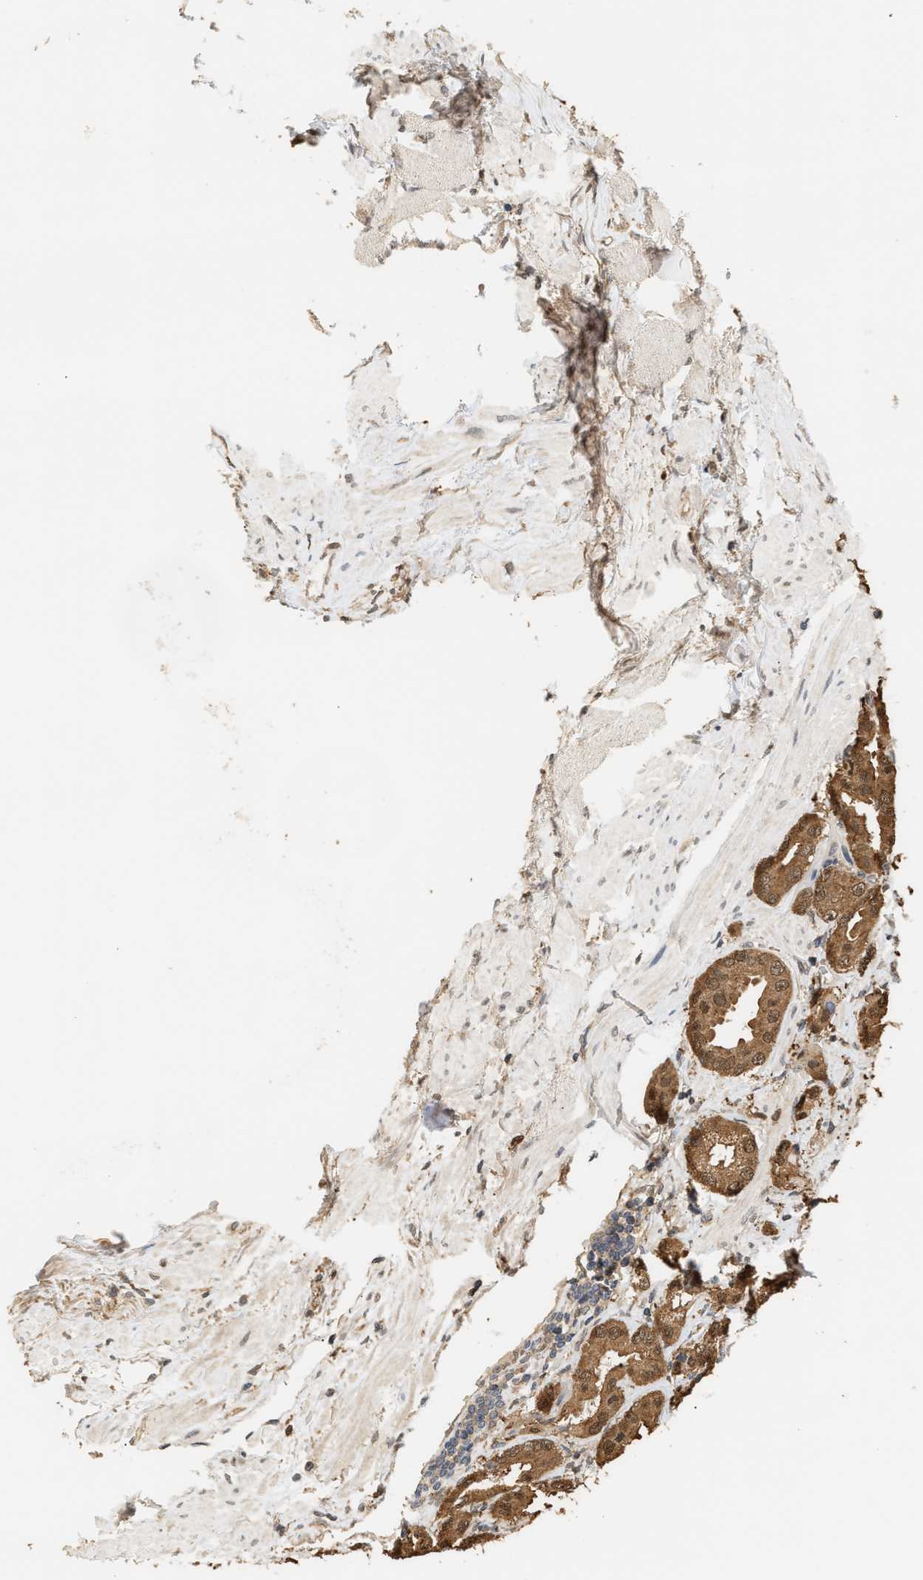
{"staining": {"intensity": "moderate", "quantity": ">75%", "location": "cytoplasmic/membranous,nuclear"}, "tissue": "prostate cancer", "cell_type": "Tumor cells", "image_type": "cancer", "snomed": [{"axis": "morphology", "description": "Adenocarcinoma, Medium grade"}, {"axis": "topography", "description": "Prostate"}], "caption": "Prostate cancer stained with a brown dye displays moderate cytoplasmic/membranous and nuclear positive staining in about >75% of tumor cells.", "gene": "ABHD5", "patient": {"sex": "male", "age": 53}}